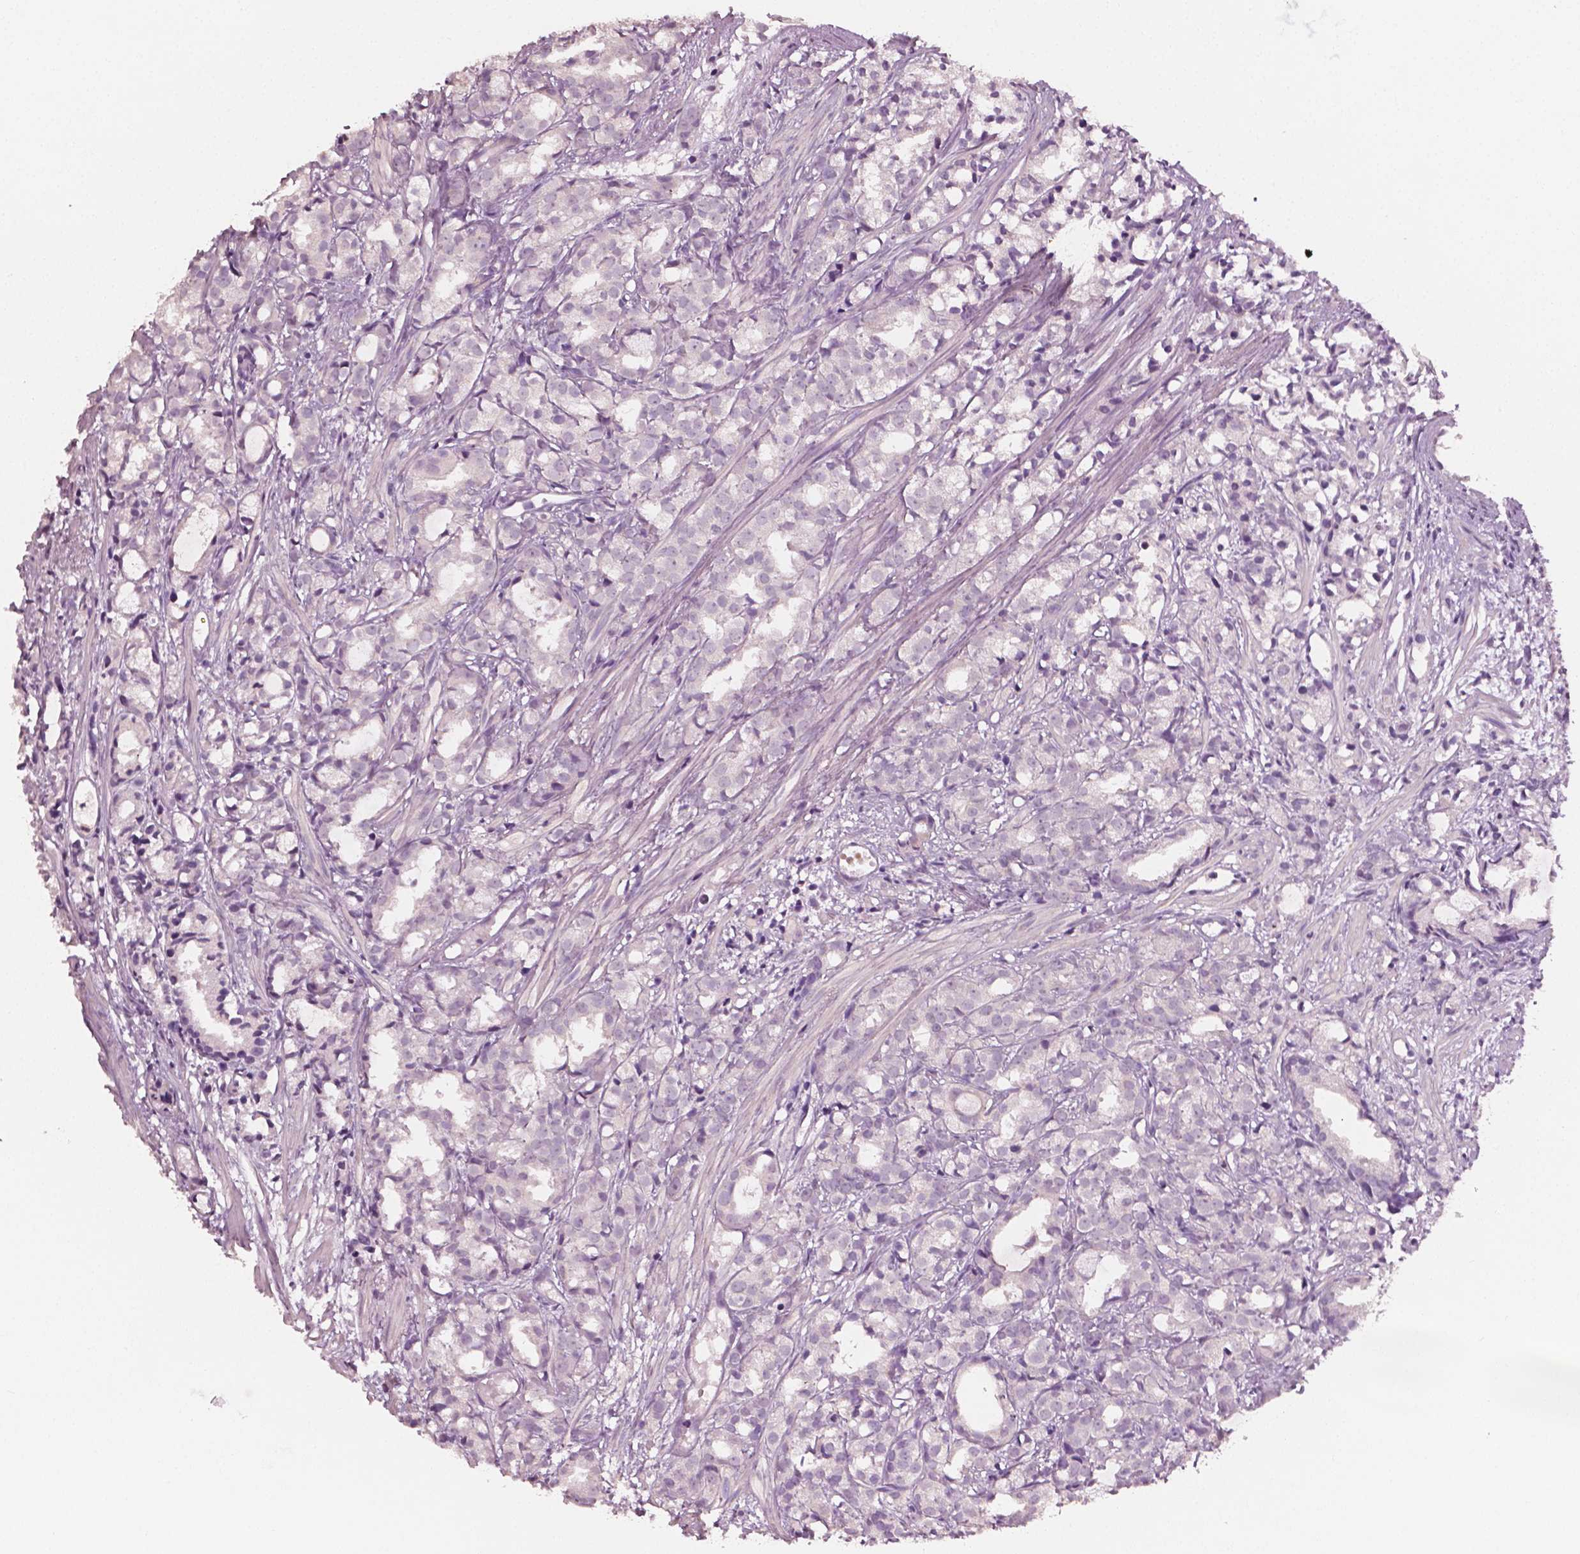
{"staining": {"intensity": "negative", "quantity": "none", "location": "none"}, "tissue": "prostate cancer", "cell_type": "Tumor cells", "image_type": "cancer", "snomed": [{"axis": "morphology", "description": "Adenocarcinoma, High grade"}, {"axis": "topography", "description": "Prostate"}], "caption": "Immunohistochemistry (IHC) image of prostate cancer (high-grade adenocarcinoma) stained for a protein (brown), which reveals no expression in tumor cells.", "gene": "PLA2R1", "patient": {"sex": "male", "age": 79}}